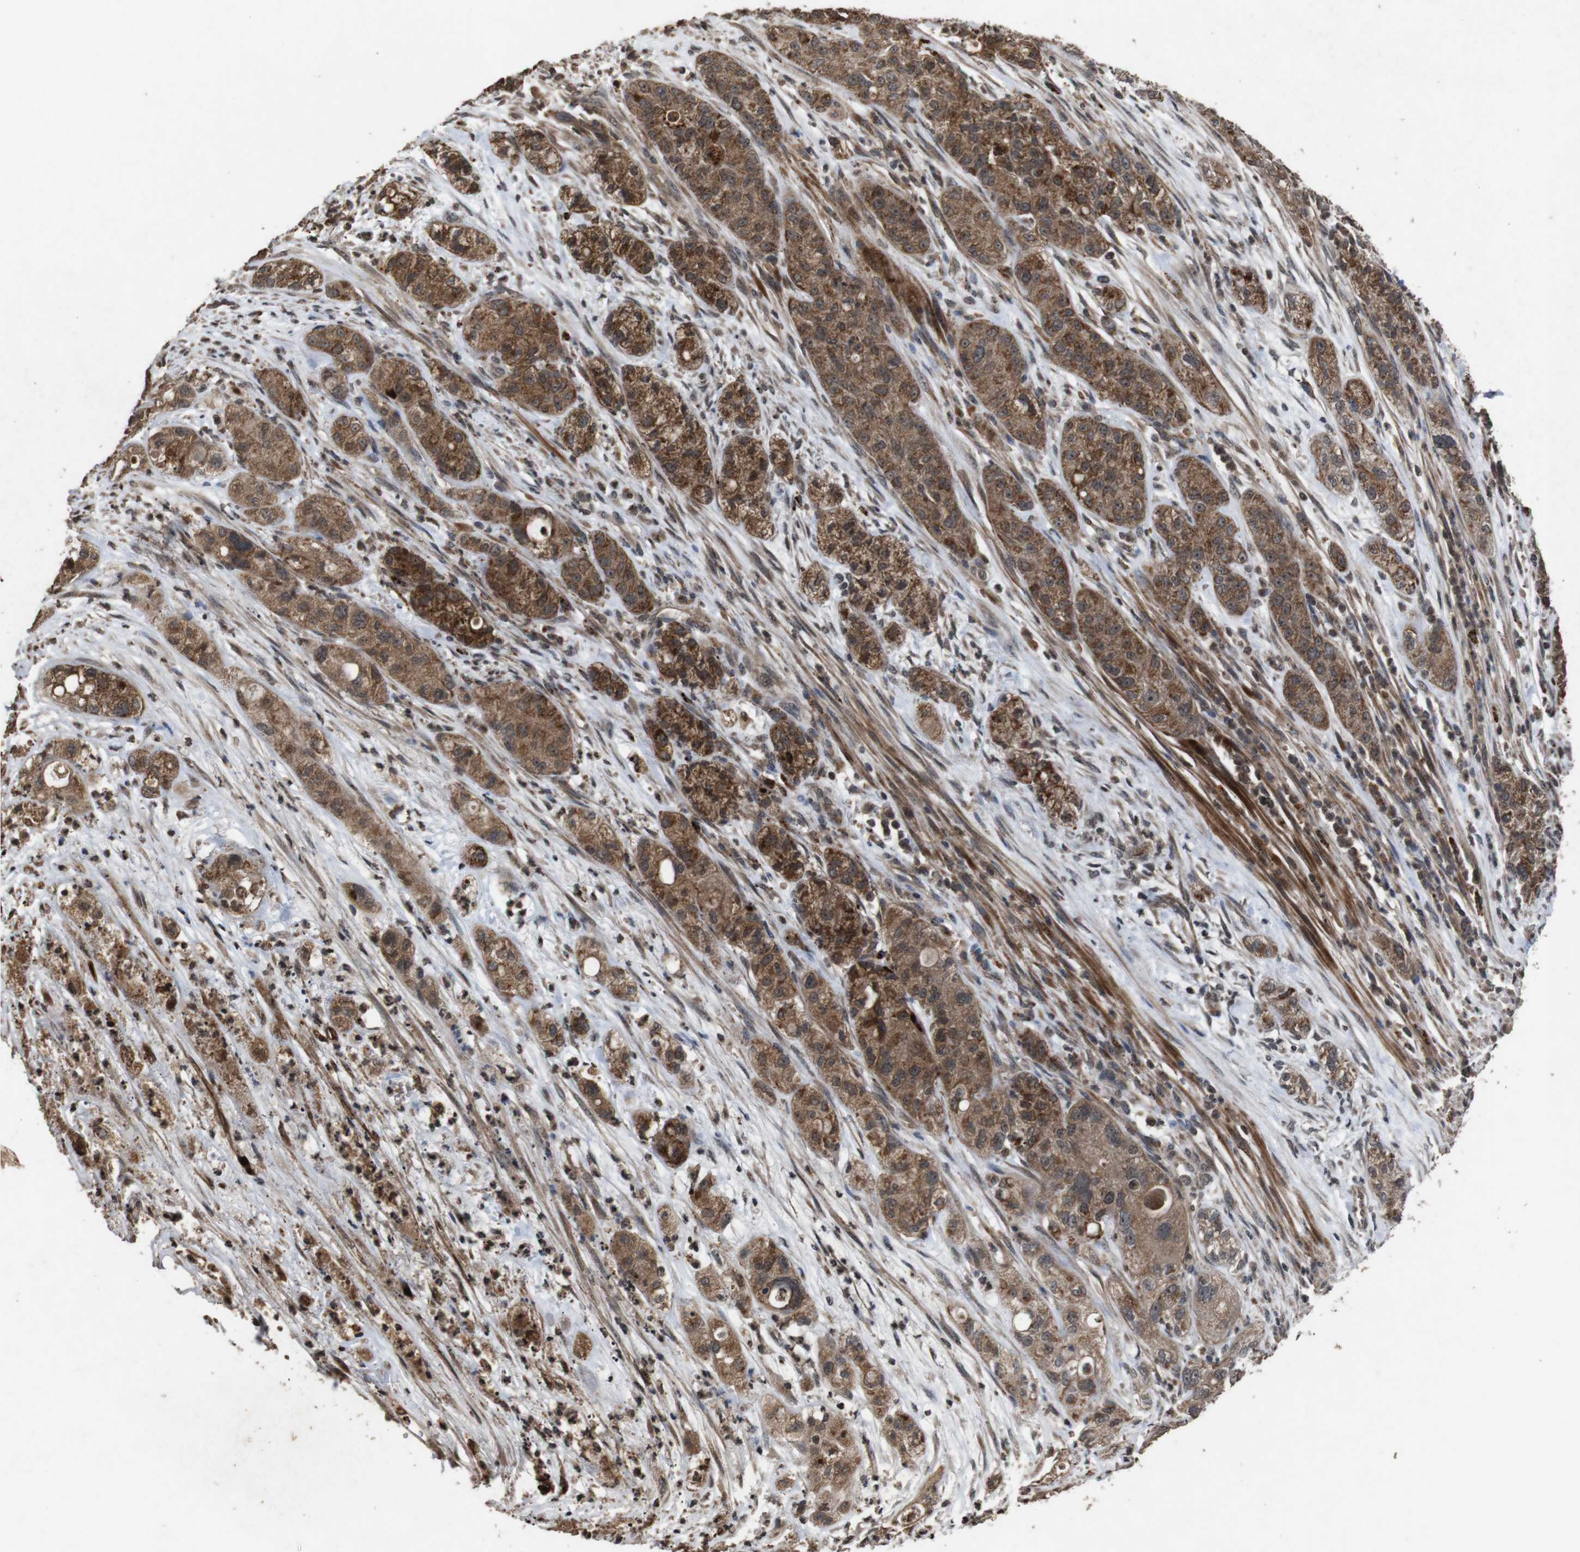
{"staining": {"intensity": "strong", "quantity": ">75%", "location": "cytoplasmic/membranous"}, "tissue": "pancreatic cancer", "cell_type": "Tumor cells", "image_type": "cancer", "snomed": [{"axis": "morphology", "description": "Adenocarcinoma, NOS"}, {"axis": "topography", "description": "Pancreas"}], "caption": "High-magnification brightfield microscopy of pancreatic cancer (adenocarcinoma) stained with DAB (brown) and counterstained with hematoxylin (blue). tumor cells exhibit strong cytoplasmic/membranous expression is identified in approximately>75% of cells.", "gene": "SORL1", "patient": {"sex": "female", "age": 78}}